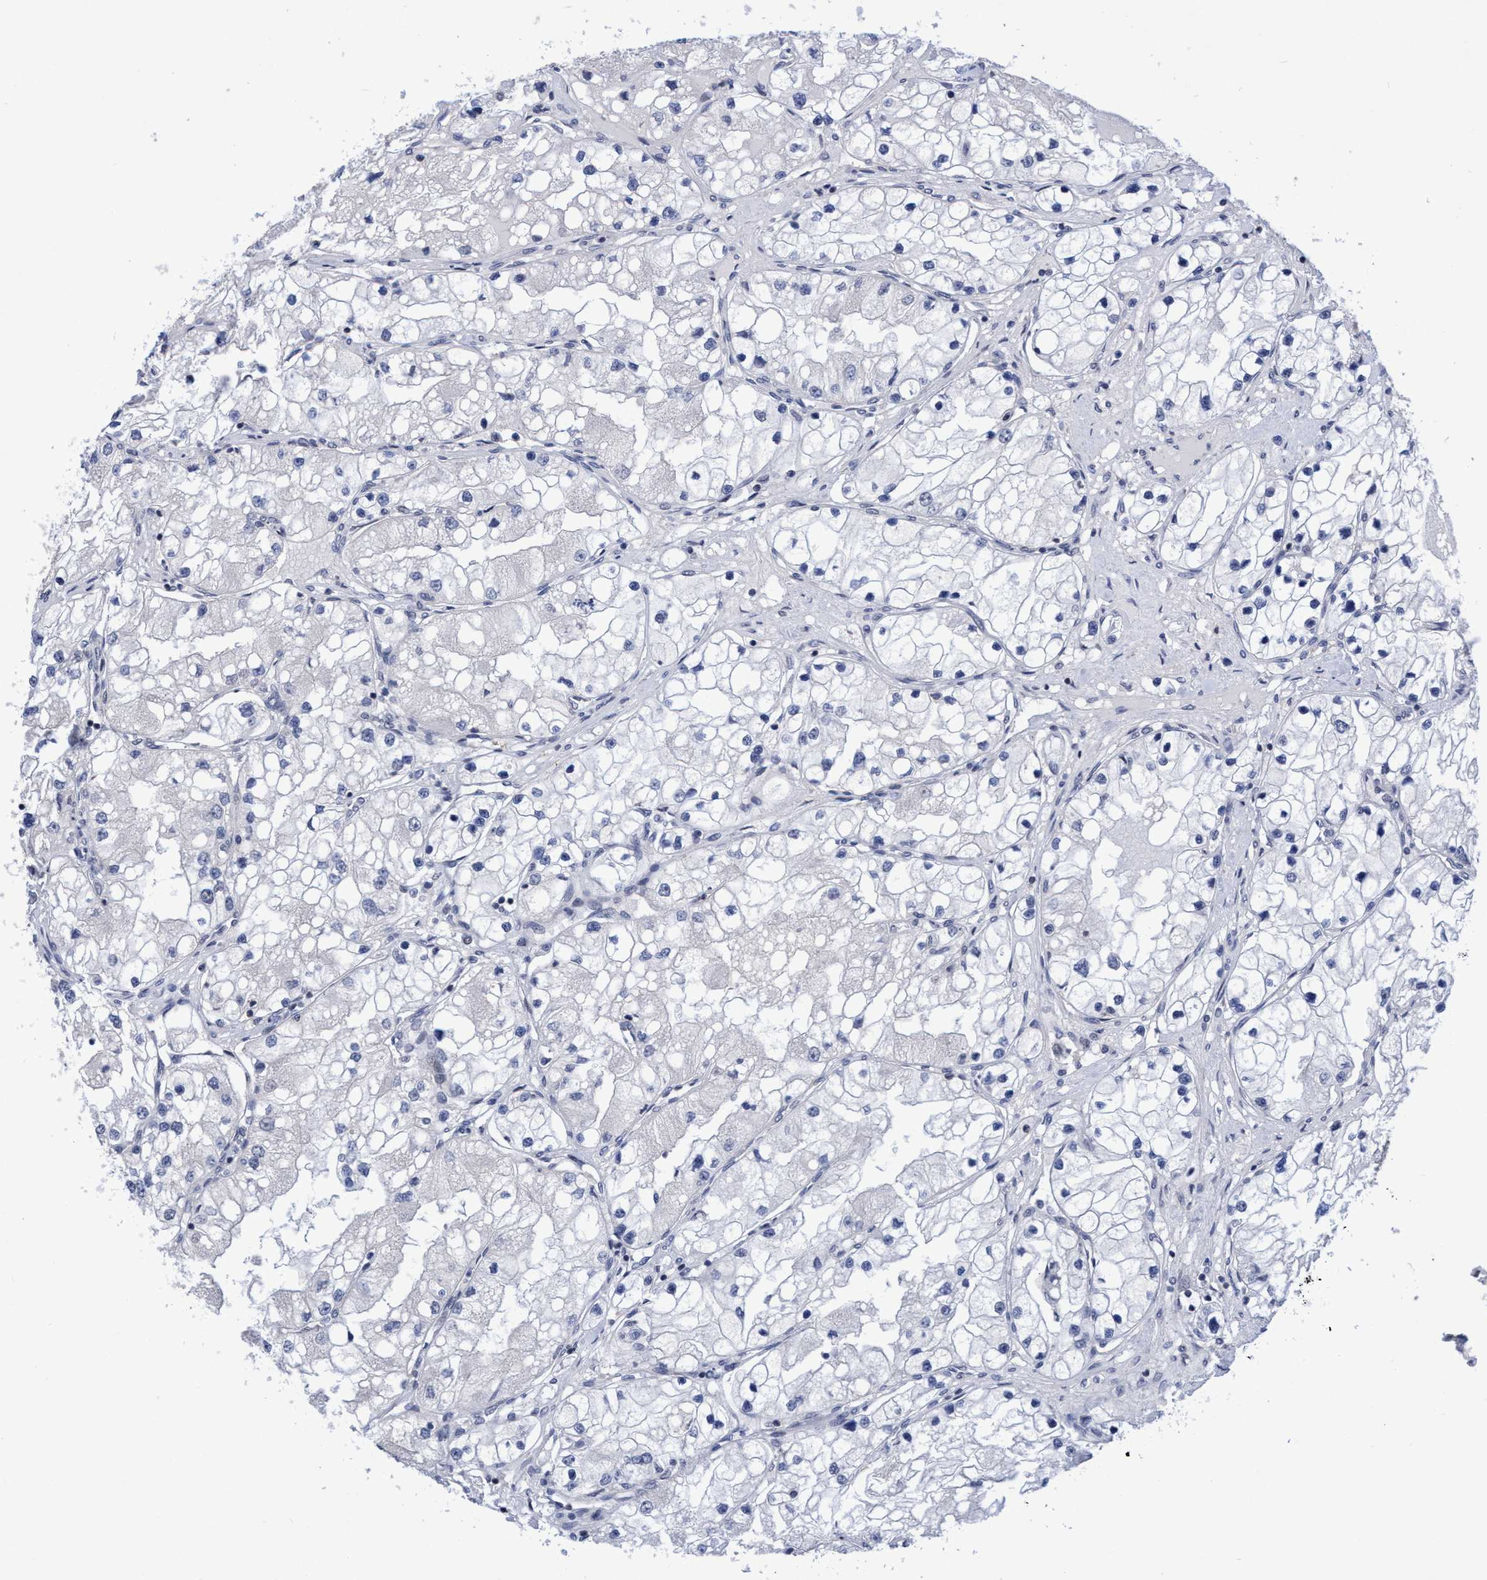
{"staining": {"intensity": "negative", "quantity": "none", "location": "none"}, "tissue": "renal cancer", "cell_type": "Tumor cells", "image_type": "cancer", "snomed": [{"axis": "morphology", "description": "Adenocarcinoma, NOS"}, {"axis": "topography", "description": "Kidney"}], "caption": "Immunohistochemistry (IHC) of human adenocarcinoma (renal) demonstrates no positivity in tumor cells.", "gene": "C9orf78", "patient": {"sex": "male", "age": 68}}